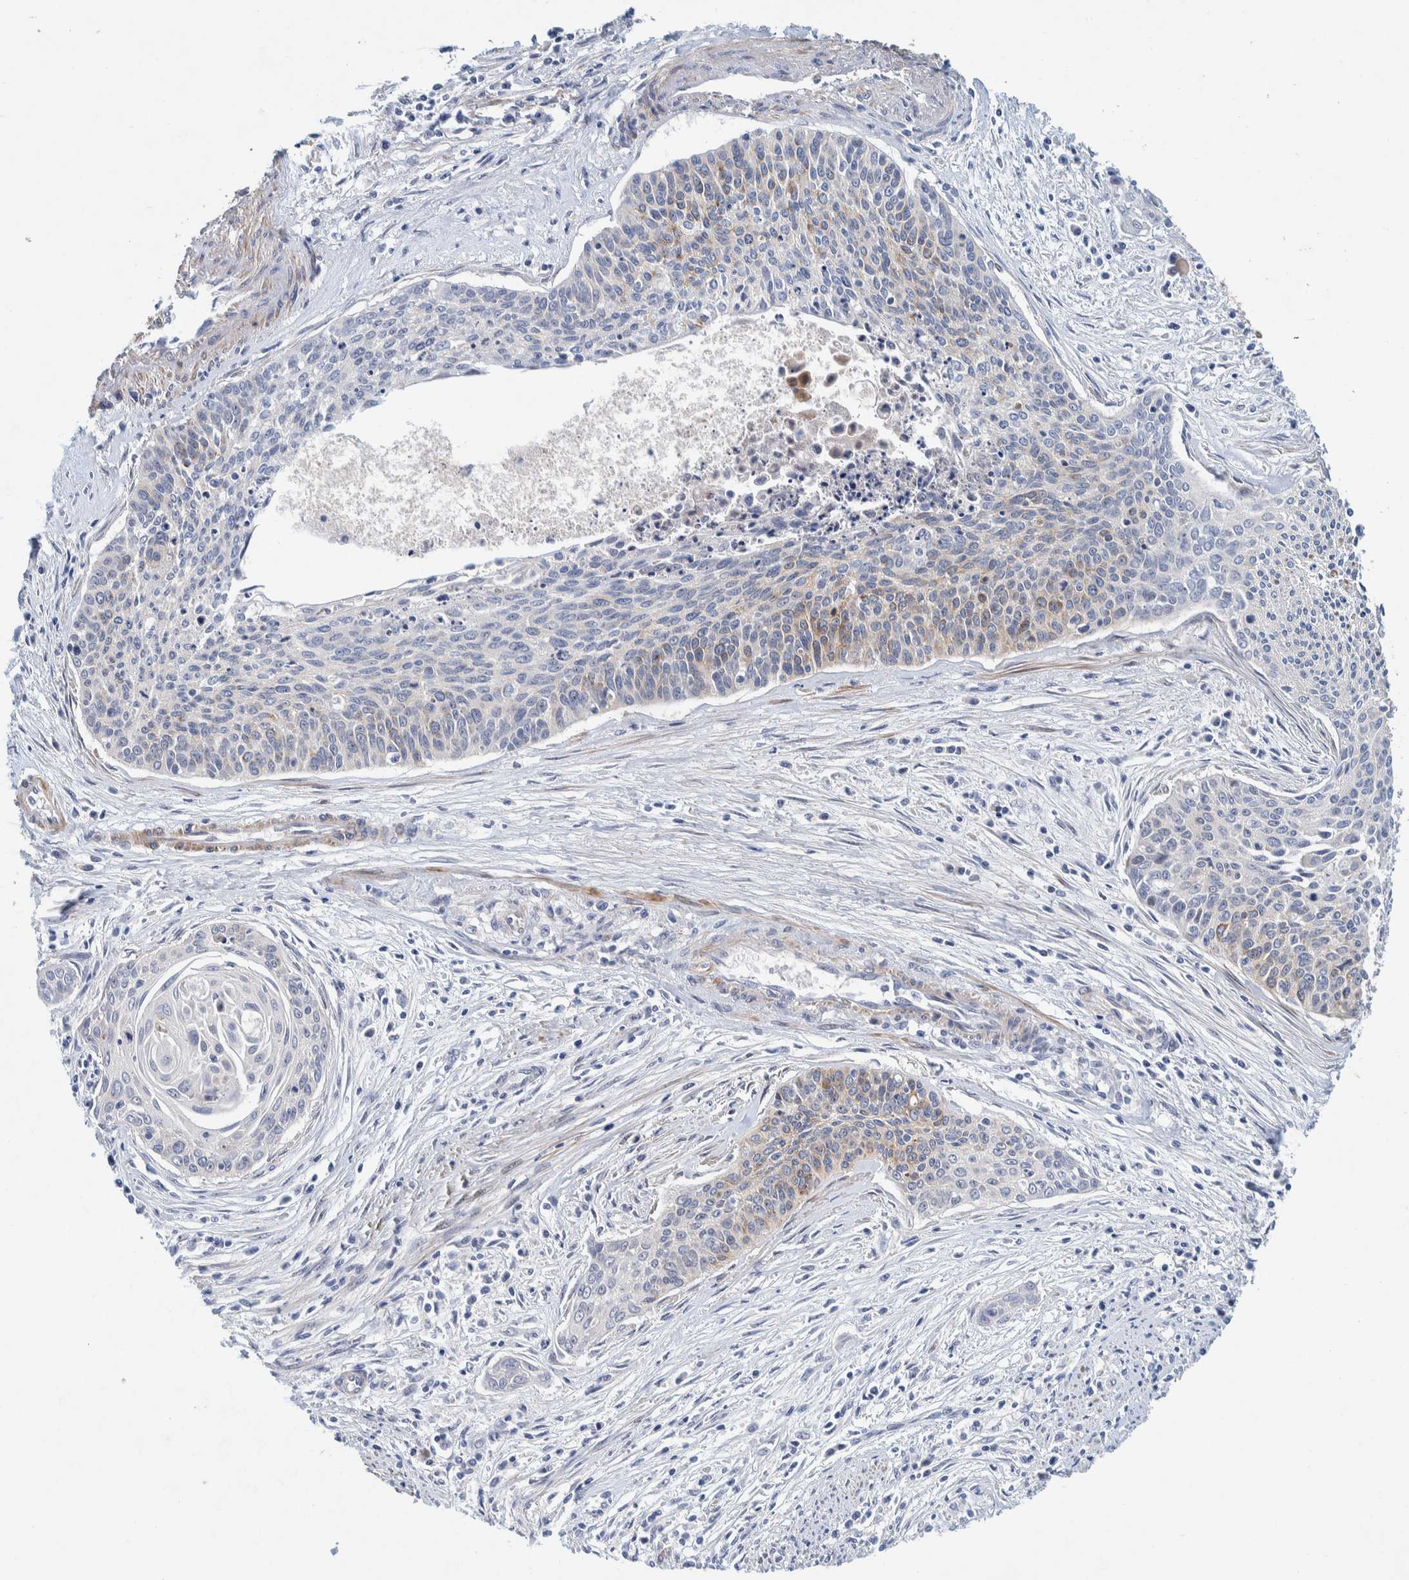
{"staining": {"intensity": "weak", "quantity": "<25%", "location": "cytoplasmic/membranous"}, "tissue": "cervical cancer", "cell_type": "Tumor cells", "image_type": "cancer", "snomed": [{"axis": "morphology", "description": "Squamous cell carcinoma, NOS"}, {"axis": "topography", "description": "Cervix"}], "caption": "Squamous cell carcinoma (cervical) was stained to show a protein in brown. There is no significant staining in tumor cells.", "gene": "NOL11", "patient": {"sex": "female", "age": 55}}